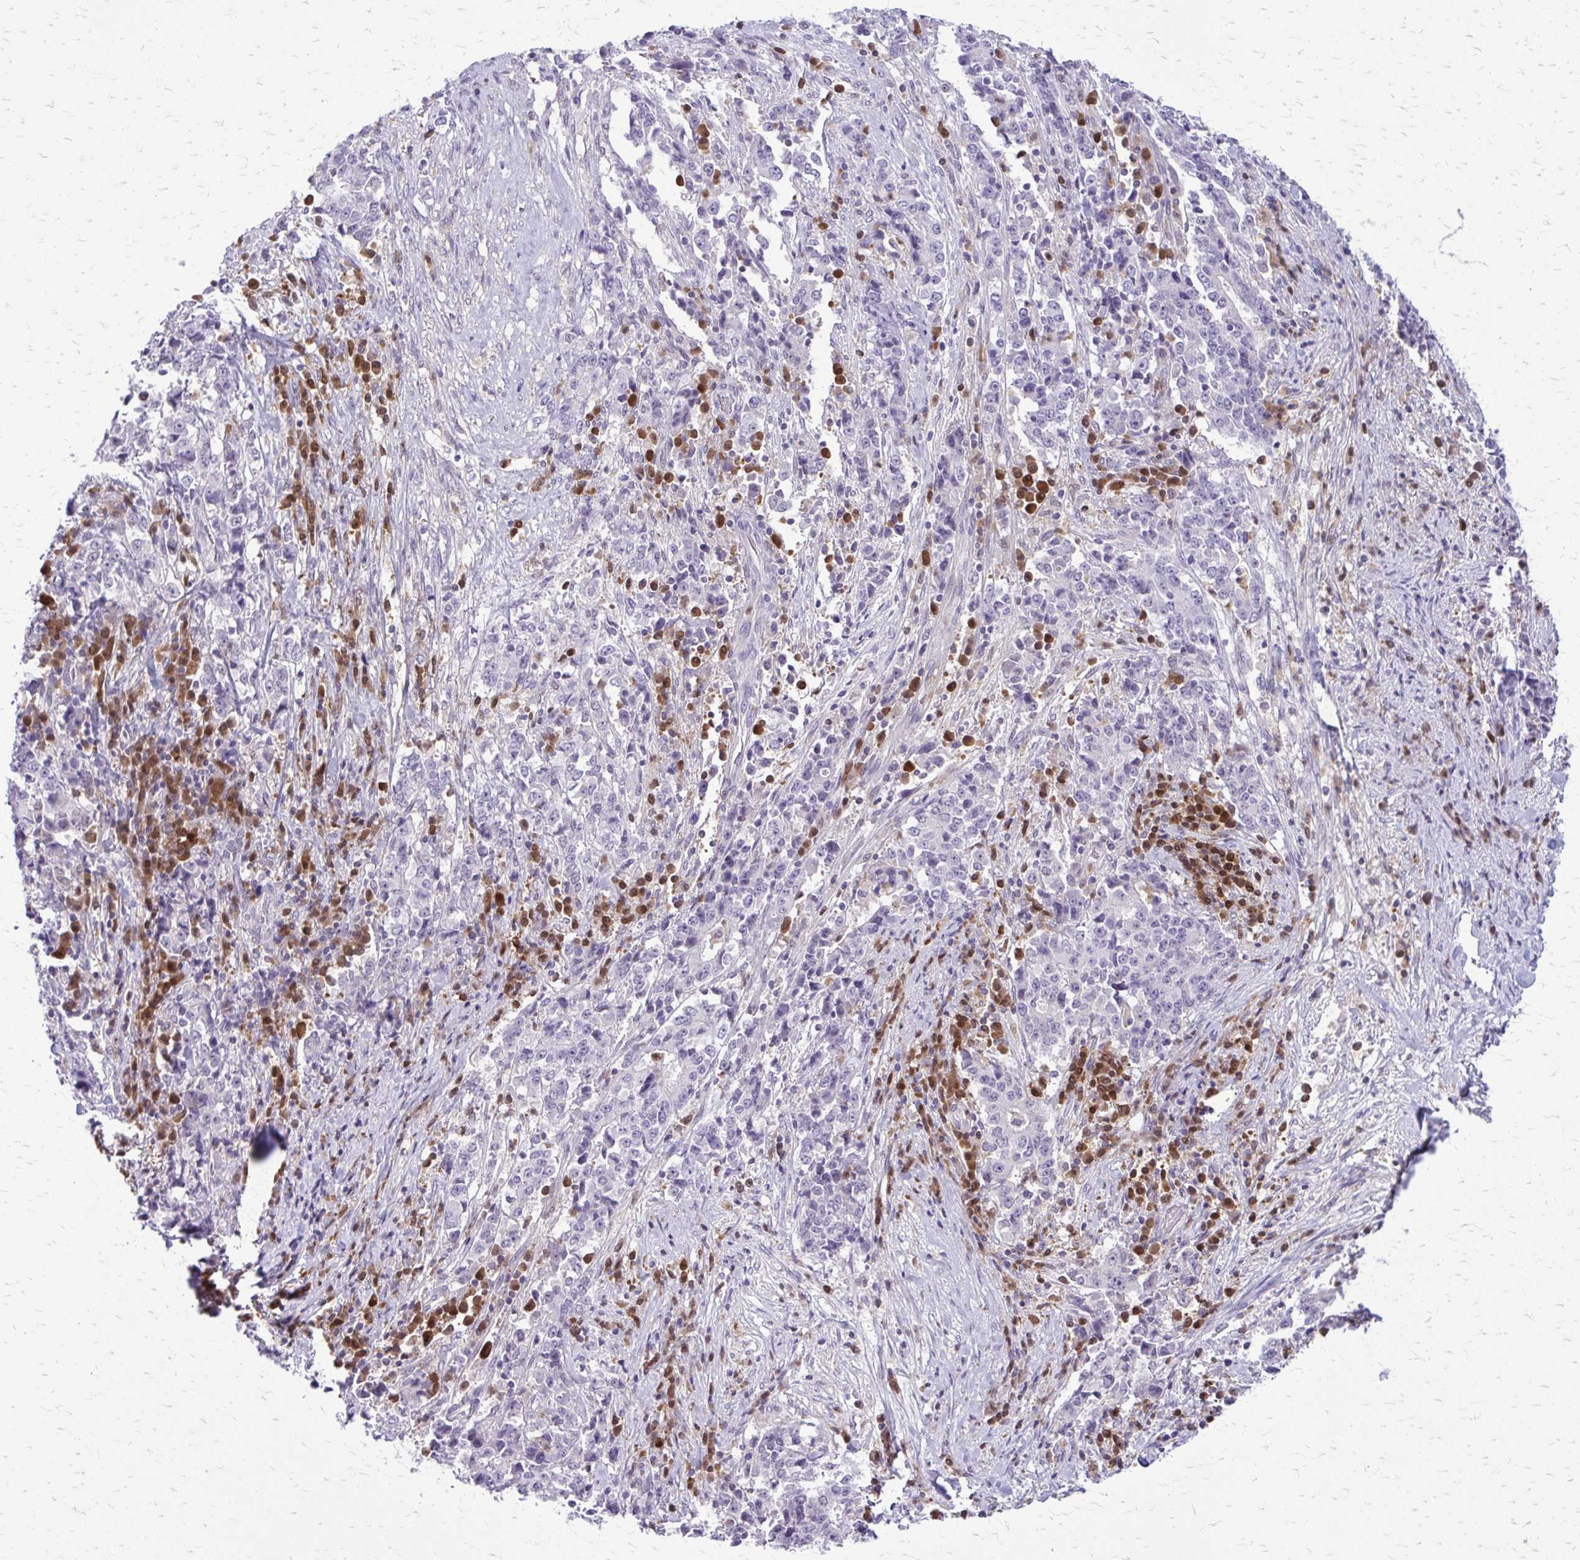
{"staining": {"intensity": "negative", "quantity": "none", "location": "none"}, "tissue": "stomach cancer", "cell_type": "Tumor cells", "image_type": "cancer", "snomed": [{"axis": "morphology", "description": "Normal tissue, NOS"}, {"axis": "morphology", "description": "Adenocarcinoma, NOS"}, {"axis": "topography", "description": "Stomach, upper"}, {"axis": "topography", "description": "Stomach"}], "caption": "Tumor cells are negative for protein expression in human adenocarcinoma (stomach). (Brightfield microscopy of DAB immunohistochemistry (IHC) at high magnification).", "gene": "GLRX", "patient": {"sex": "male", "age": 59}}